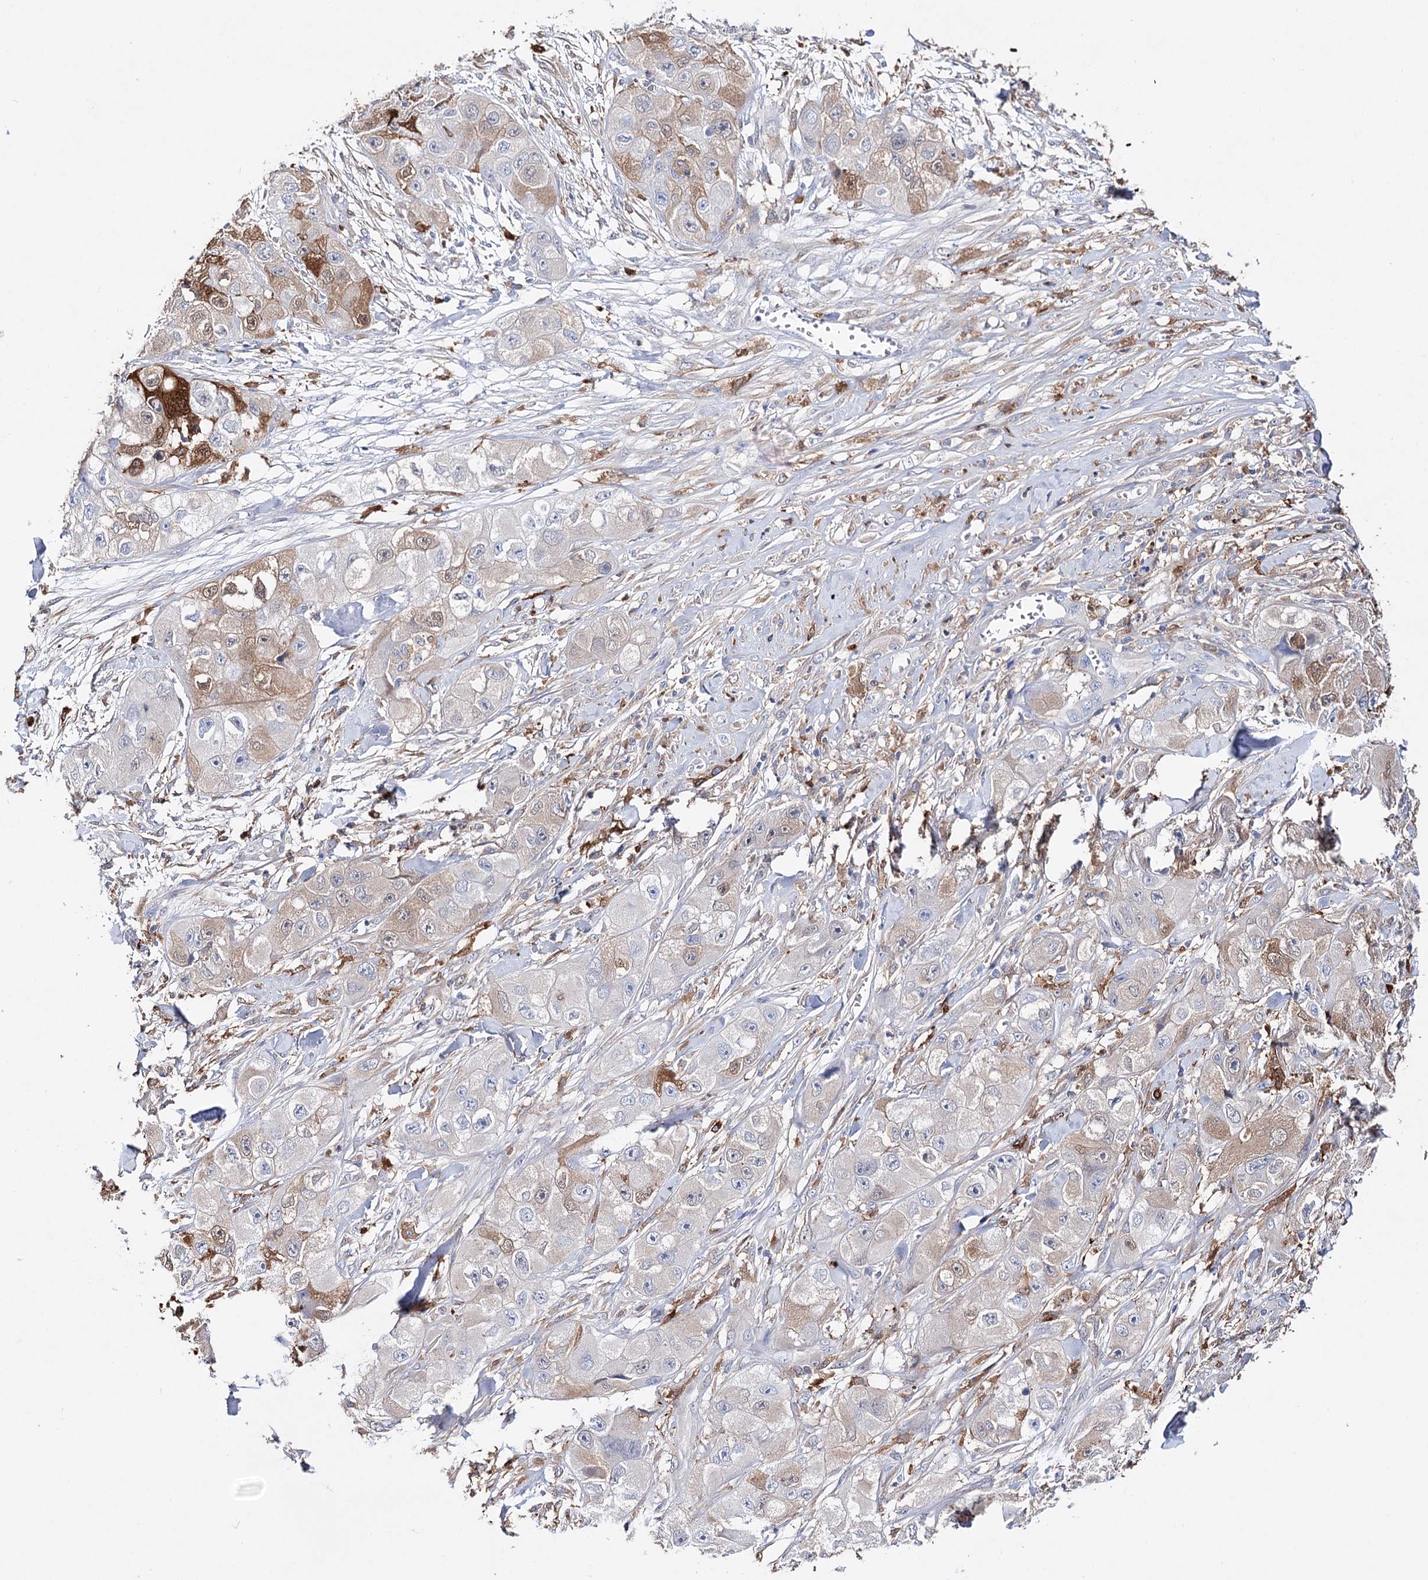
{"staining": {"intensity": "strong", "quantity": "<25%", "location": "cytoplasmic/membranous,nuclear"}, "tissue": "skin cancer", "cell_type": "Tumor cells", "image_type": "cancer", "snomed": [{"axis": "morphology", "description": "Squamous cell carcinoma, NOS"}, {"axis": "topography", "description": "Skin"}, {"axis": "topography", "description": "Subcutis"}], "caption": "The image exhibits staining of squamous cell carcinoma (skin), revealing strong cytoplasmic/membranous and nuclear protein staining (brown color) within tumor cells. Ihc stains the protein of interest in brown and the nuclei are stained blue.", "gene": "CFAP46", "patient": {"sex": "male", "age": 73}}